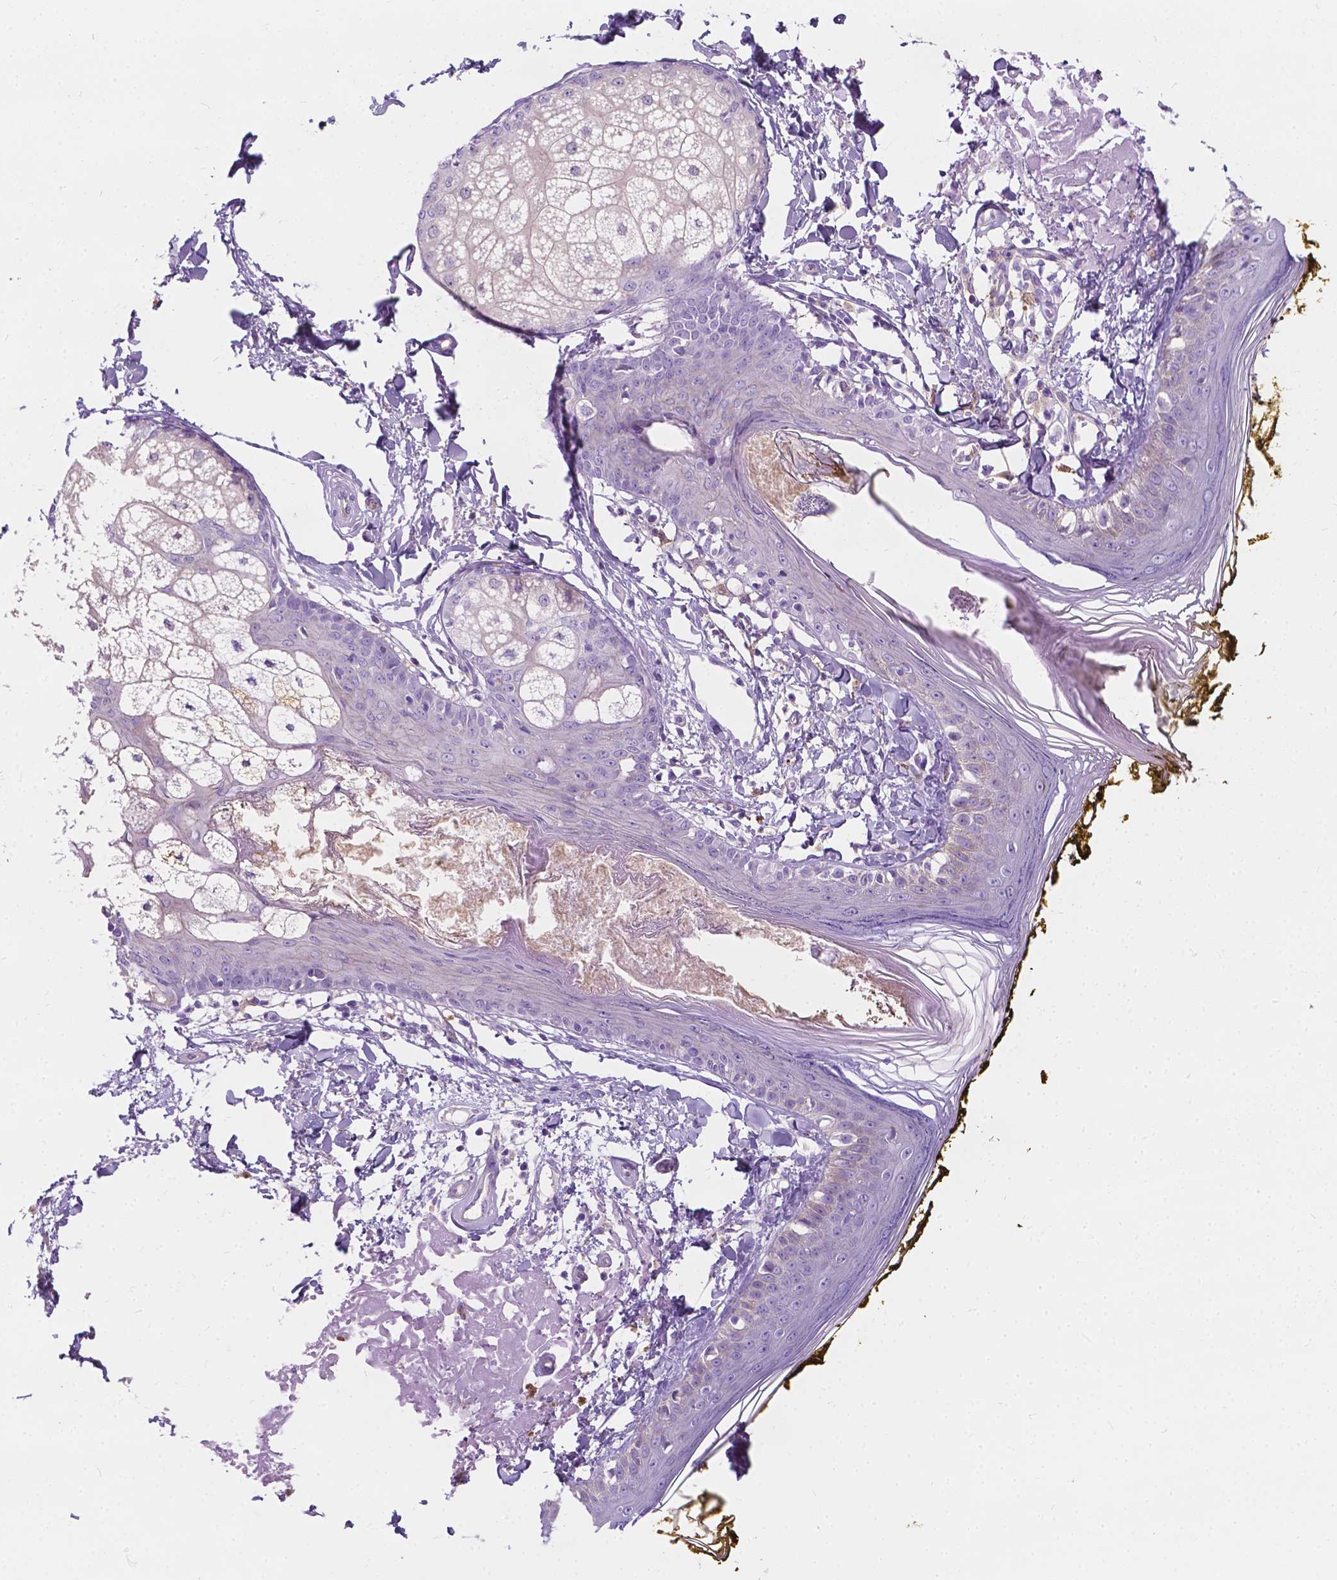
{"staining": {"intensity": "negative", "quantity": "none", "location": "none"}, "tissue": "skin", "cell_type": "Fibroblasts", "image_type": "normal", "snomed": [{"axis": "morphology", "description": "Normal tissue, NOS"}, {"axis": "topography", "description": "Skin"}], "caption": "A micrograph of human skin is negative for staining in fibroblasts. The staining was performed using DAB (3,3'-diaminobenzidine) to visualize the protein expression in brown, while the nuclei were stained in blue with hematoxylin (Magnification: 20x).", "gene": "GNAO1", "patient": {"sex": "male", "age": 76}}